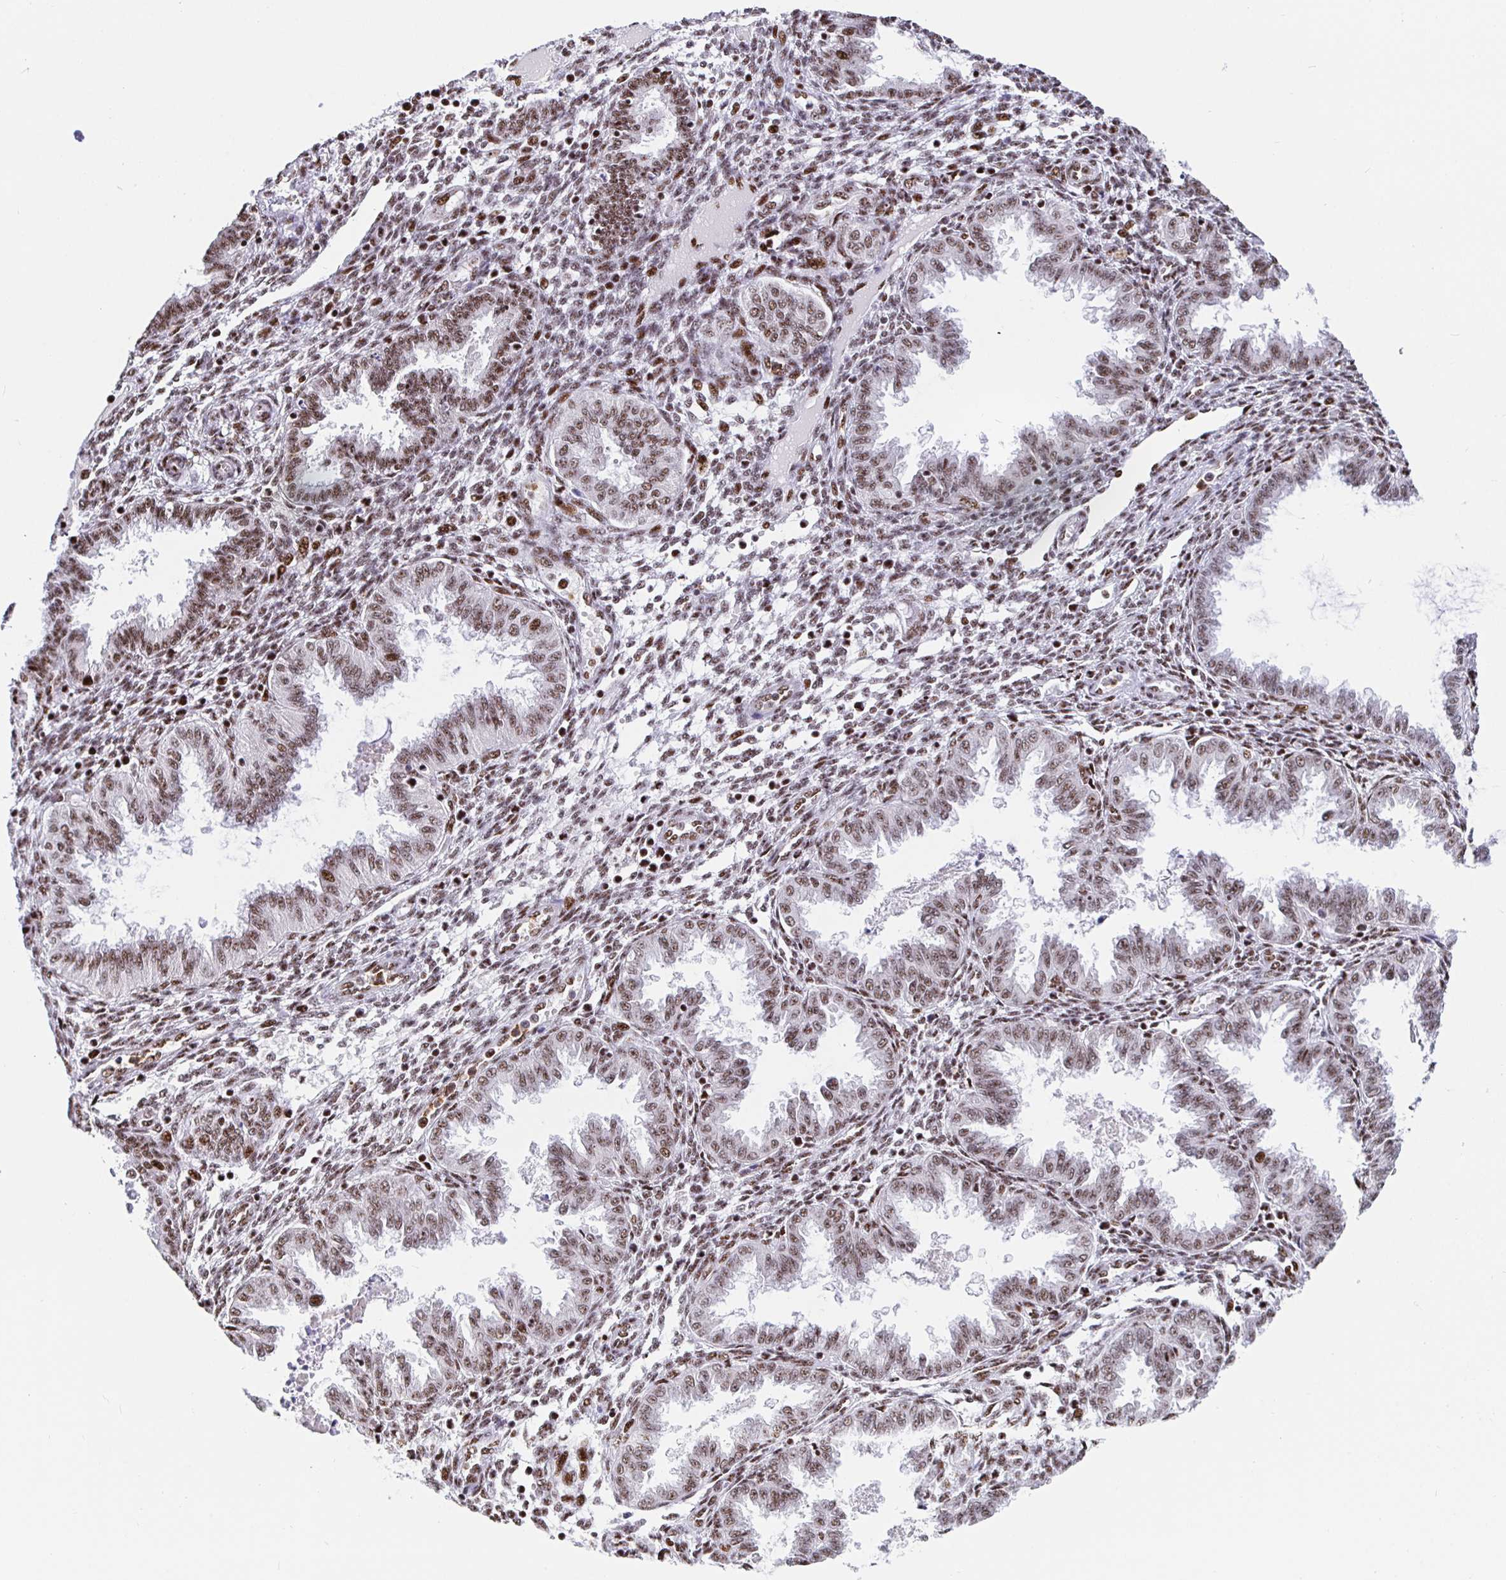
{"staining": {"intensity": "moderate", "quantity": "<25%", "location": "nuclear"}, "tissue": "endometrium", "cell_type": "Cells in endometrial stroma", "image_type": "normal", "snomed": [{"axis": "morphology", "description": "Normal tissue, NOS"}, {"axis": "topography", "description": "Endometrium"}], "caption": "Endometrium stained for a protein (brown) reveals moderate nuclear positive staining in about <25% of cells in endometrial stroma.", "gene": "SETD5", "patient": {"sex": "female", "age": 33}}